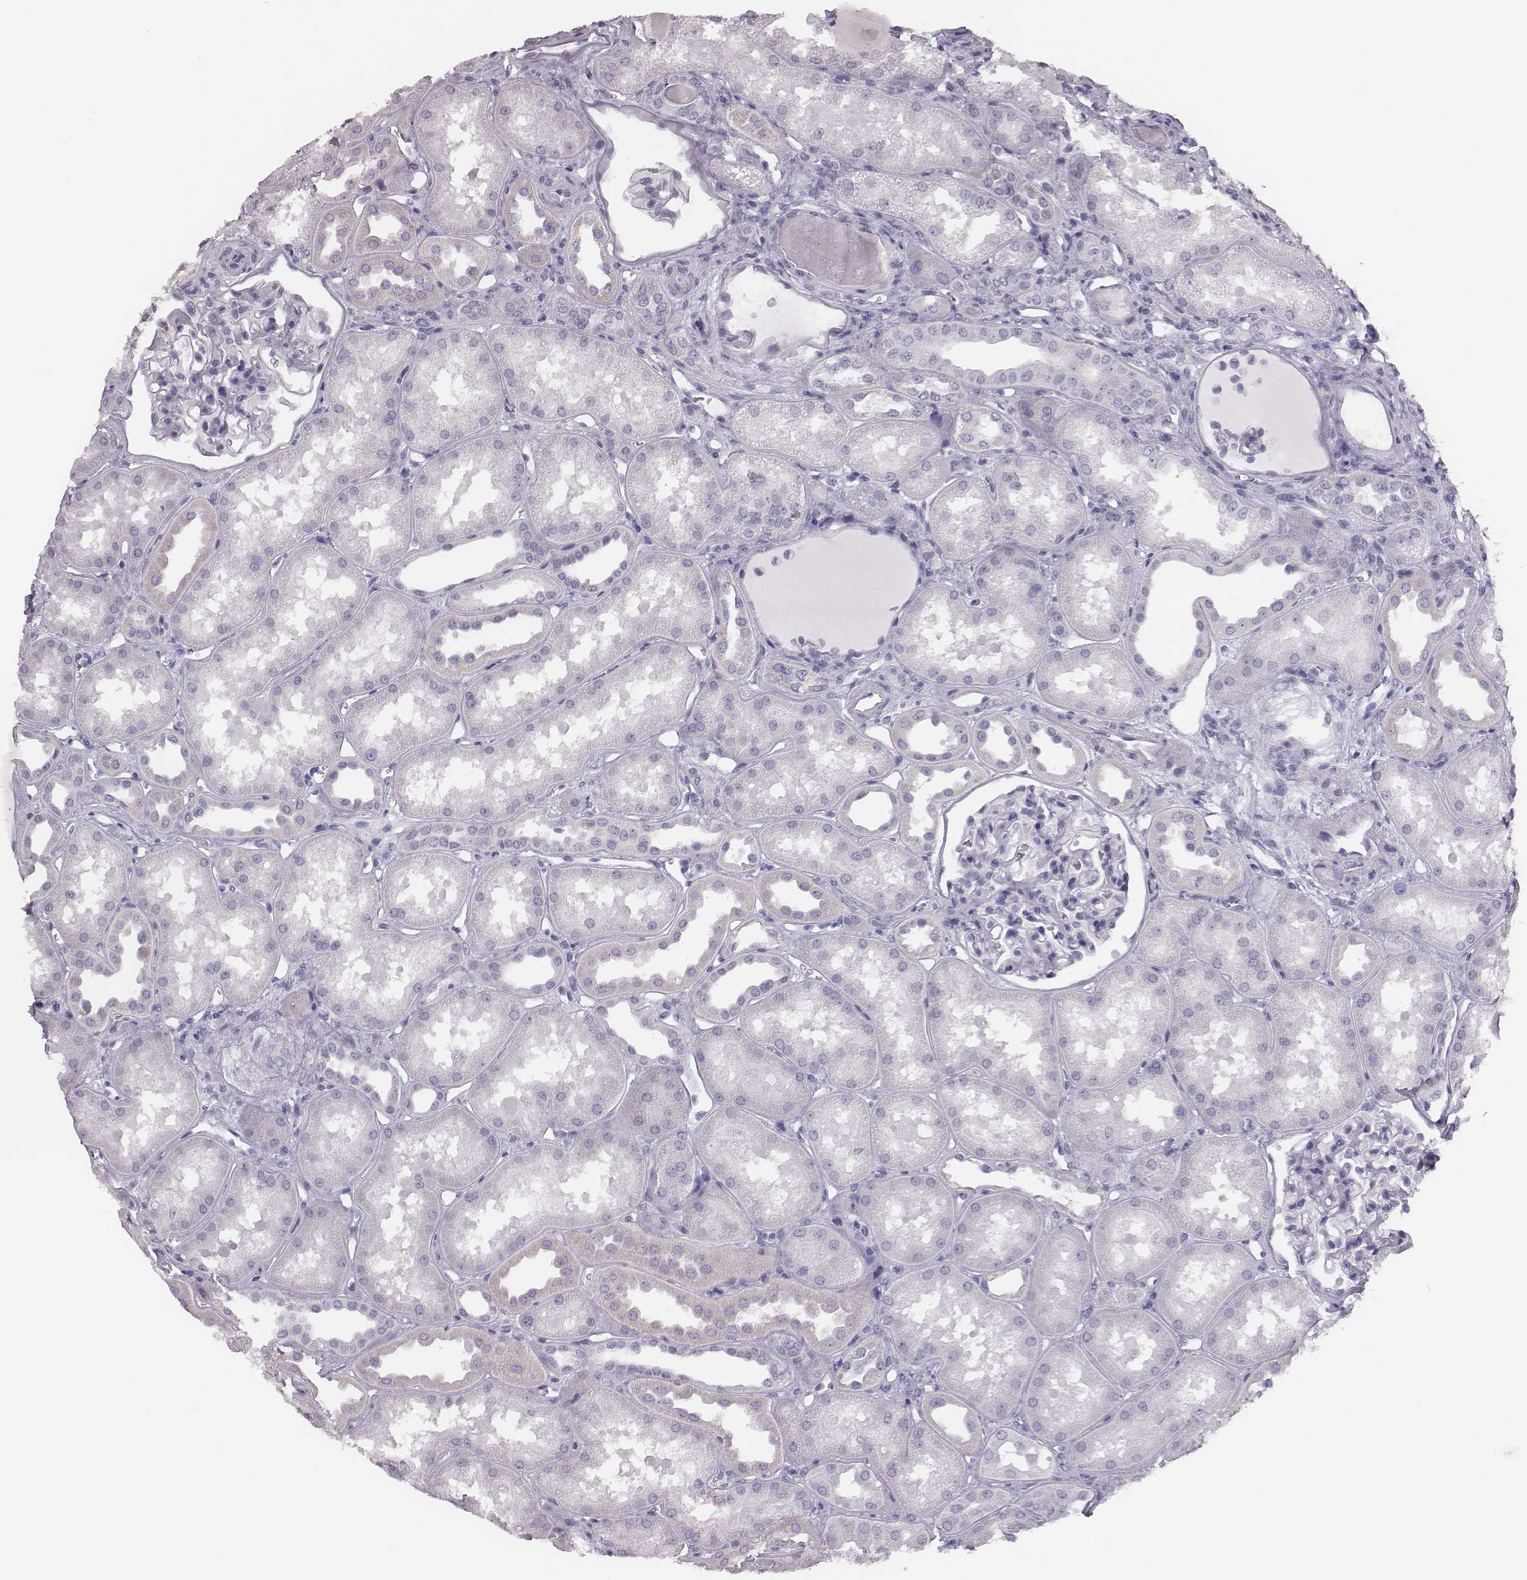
{"staining": {"intensity": "negative", "quantity": "none", "location": "none"}, "tissue": "kidney", "cell_type": "Cells in glomeruli", "image_type": "normal", "snomed": [{"axis": "morphology", "description": "Normal tissue, NOS"}, {"axis": "topography", "description": "Kidney"}], "caption": "DAB (3,3'-diaminobenzidine) immunohistochemical staining of normal kidney exhibits no significant staining in cells in glomeruli.", "gene": "H1", "patient": {"sex": "male", "age": 61}}